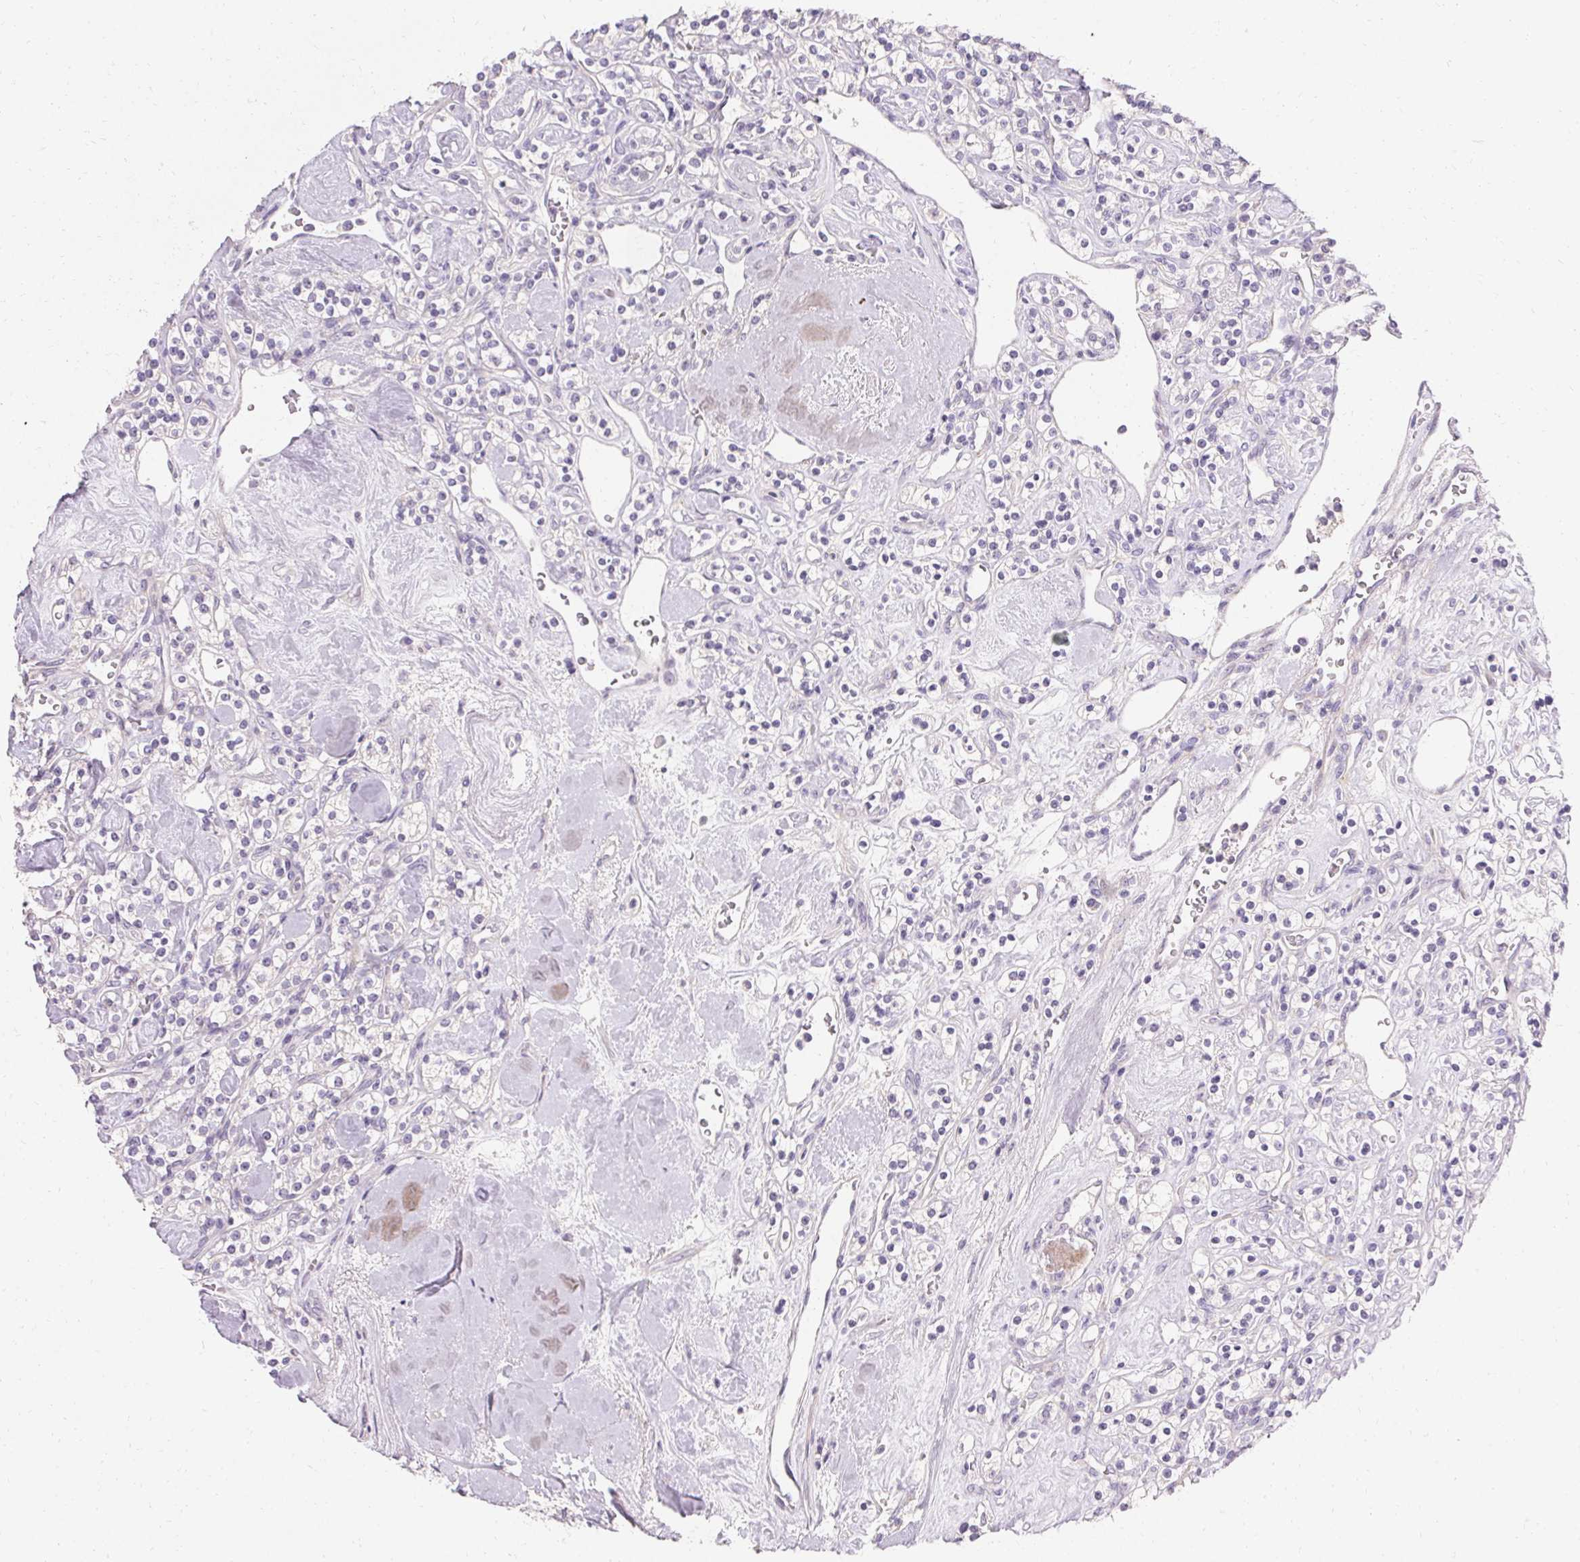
{"staining": {"intensity": "negative", "quantity": "none", "location": "none"}, "tissue": "renal cancer", "cell_type": "Tumor cells", "image_type": "cancer", "snomed": [{"axis": "morphology", "description": "Adenocarcinoma, NOS"}, {"axis": "topography", "description": "Kidney"}], "caption": "Immunohistochemical staining of renal cancer exhibits no significant positivity in tumor cells. (DAB IHC visualized using brightfield microscopy, high magnification).", "gene": "TRIP13", "patient": {"sex": "male", "age": 77}}